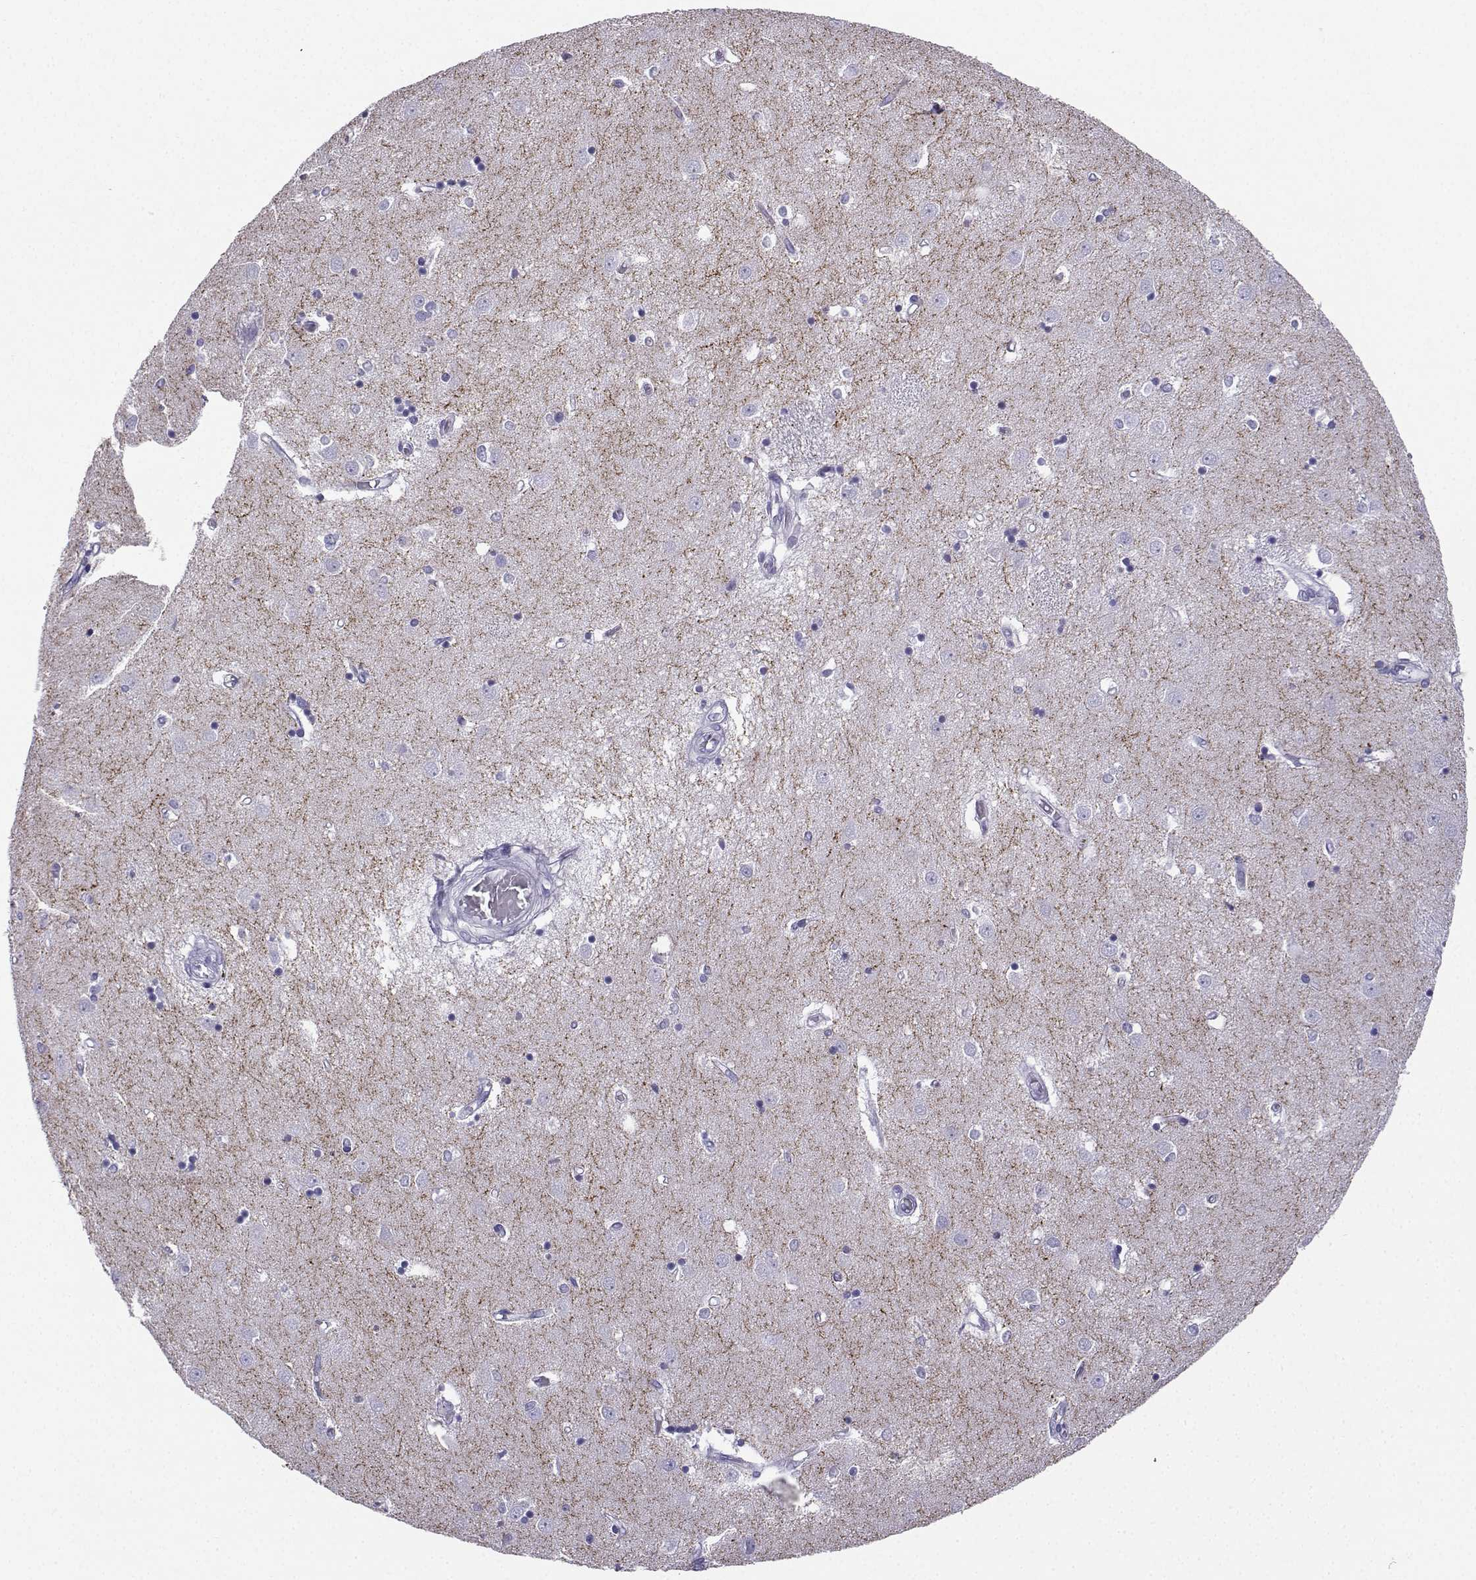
{"staining": {"intensity": "negative", "quantity": "none", "location": "none"}, "tissue": "caudate", "cell_type": "Glial cells", "image_type": "normal", "snomed": [{"axis": "morphology", "description": "Normal tissue, NOS"}, {"axis": "topography", "description": "Lateral ventricle wall"}], "caption": "Protein analysis of benign caudate displays no significant positivity in glial cells.", "gene": "SLC18A2", "patient": {"sex": "male", "age": 54}}